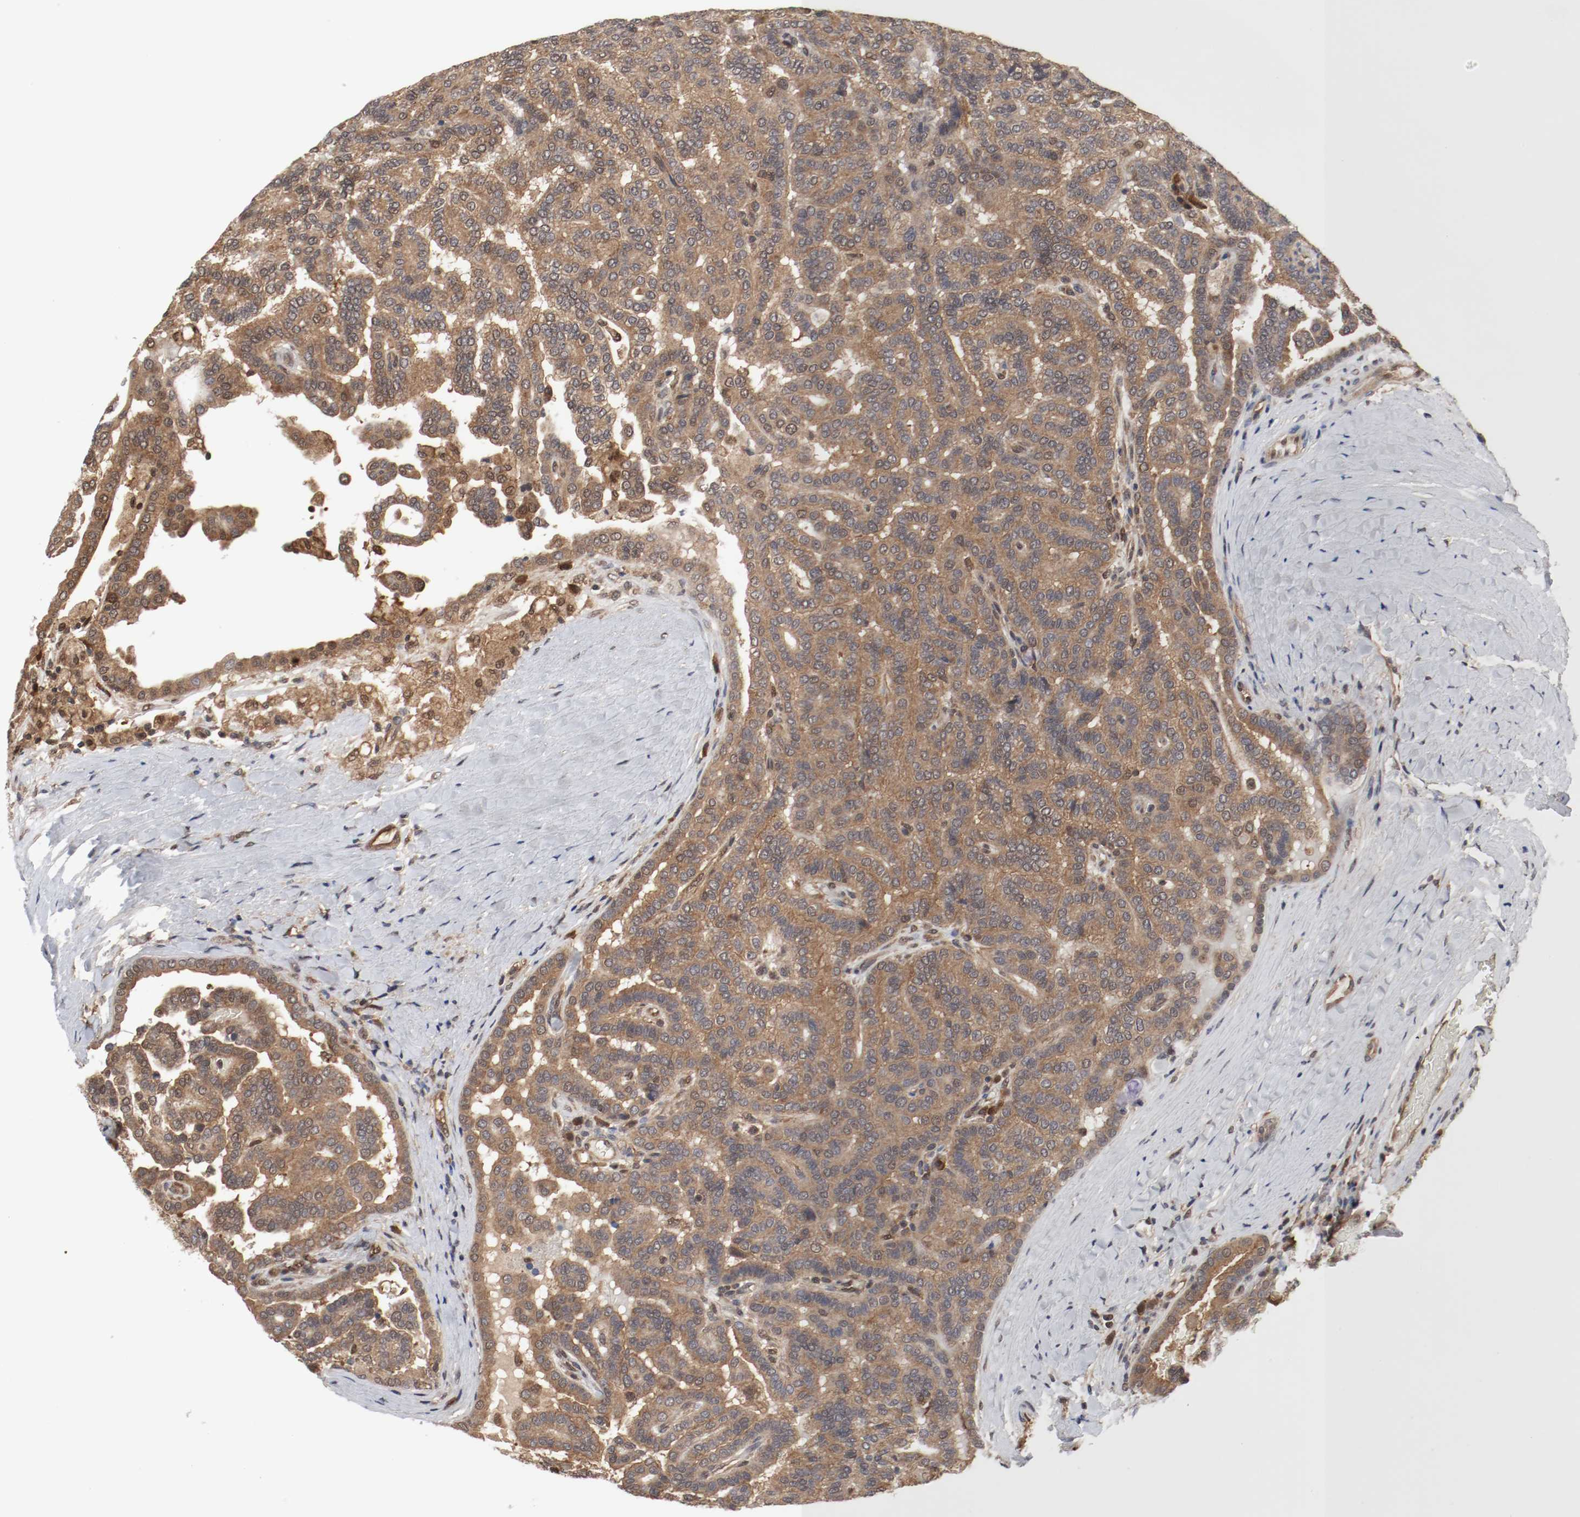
{"staining": {"intensity": "moderate", "quantity": ">75%", "location": "cytoplasmic/membranous"}, "tissue": "renal cancer", "cell_type": "Tumor cells", "image_type": "cancer", "snomed": [{"axis": "morphology", "description": "Adenocarcinoma, NOS"}, {"axis": "topography", "description": "Kidney"}], "caption": "There is medium levels of moderate cytoplasmic/membranous positivity in tumor cells of renal cancer (adenocarcinoma), as demonstrated by immunohistochemical staining (brown color).", "gene": "AFG3L2", "patient": {"sex": "male", "age": 61}}